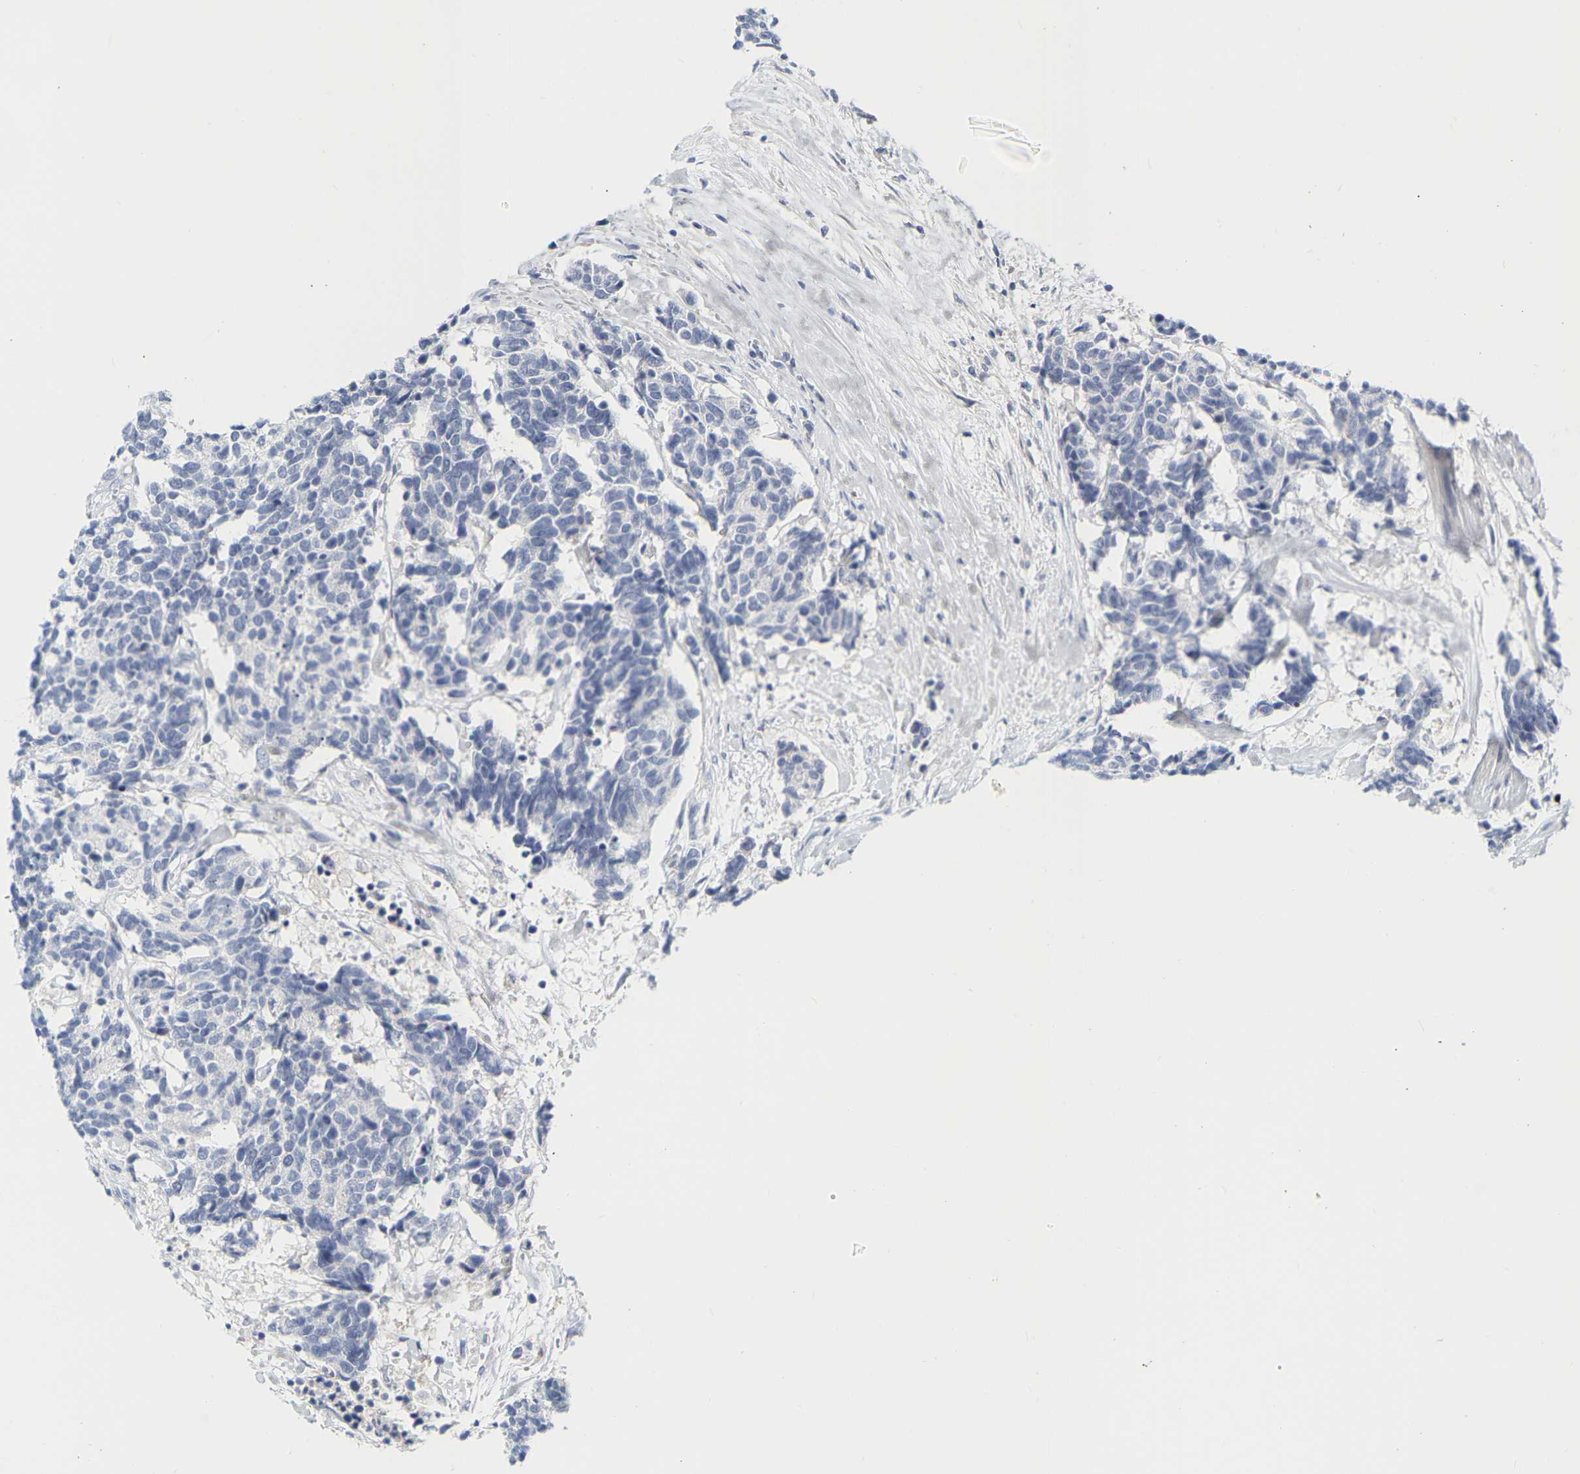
{"staining": {"intensity": "negative", "quantity": "none", "location": "none"}, "tissue": "carcinoid", "cell_type": "Tumor cells", "image_type": "cancer", "snomed": [{"axis": "morphology", "description": "Carcinoma, NOS"}, {"axis": "morphology", "description": "Carcinoid, malignant, NOS"}, {"axis": "topography", "description": "Urinary bladder"}], "caption": "There is no significant expression in tumor cells of carcinoid. (DAB immunohistochemistry, high magnification).", "gene": "GNAS", "patient": {"sex": "male", "age": 57}}